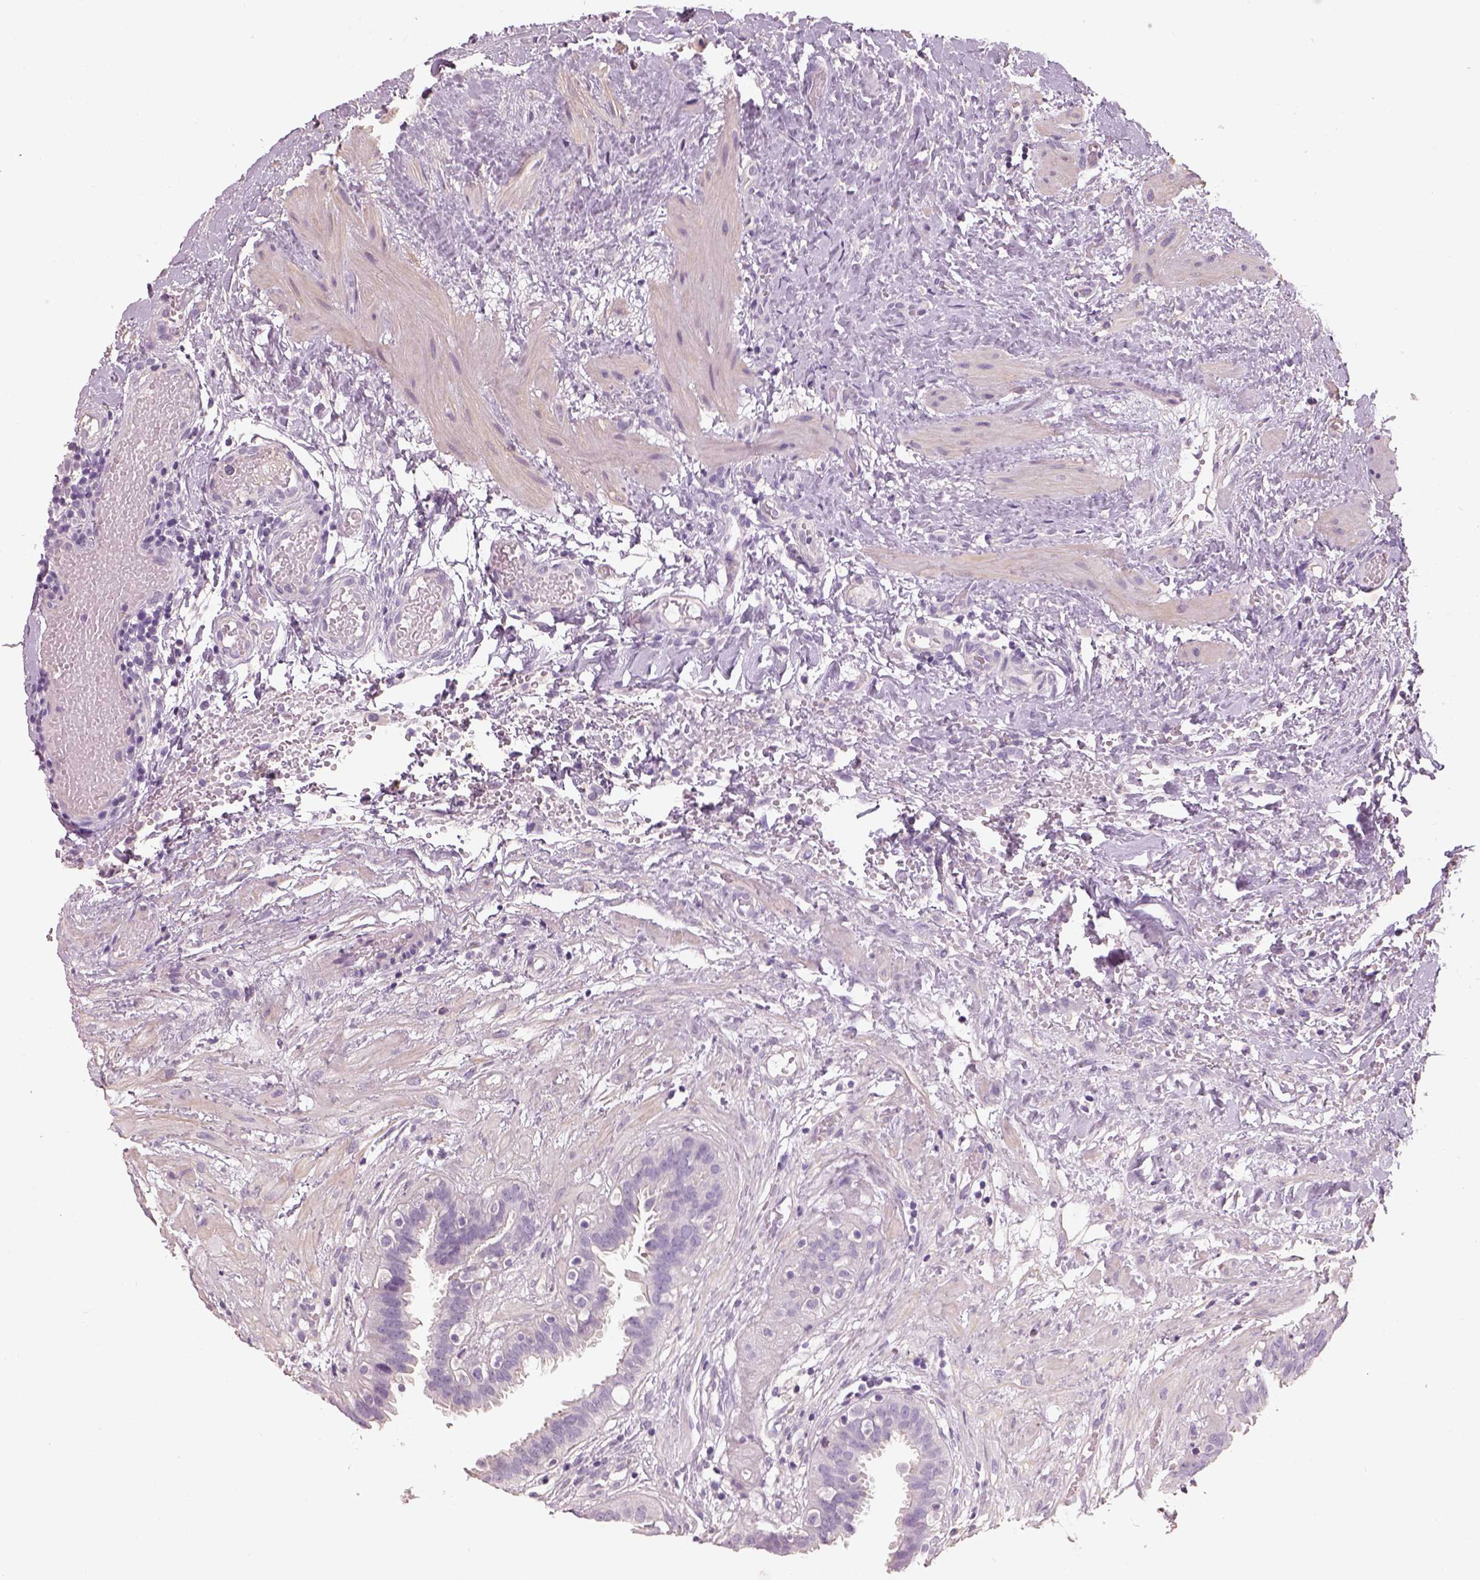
{"staining": {"intensity": "negative", "quantity": "none", "location": "none"}, "tissue": "fallopian tube", "cell_type": "Glandular cells", "image_type": "normal", "snomed": [{"axis": "morphology", "description": "Normal tissue, NOS"}, {"axis": "topography", "description": "Fallopian tube"}], "caption": "An image of fallopian tube stained for a protein shows no brown staining in glandular cells.", "gene": "OTUD6A", "patient": {"sex": "female", "age": 37}}